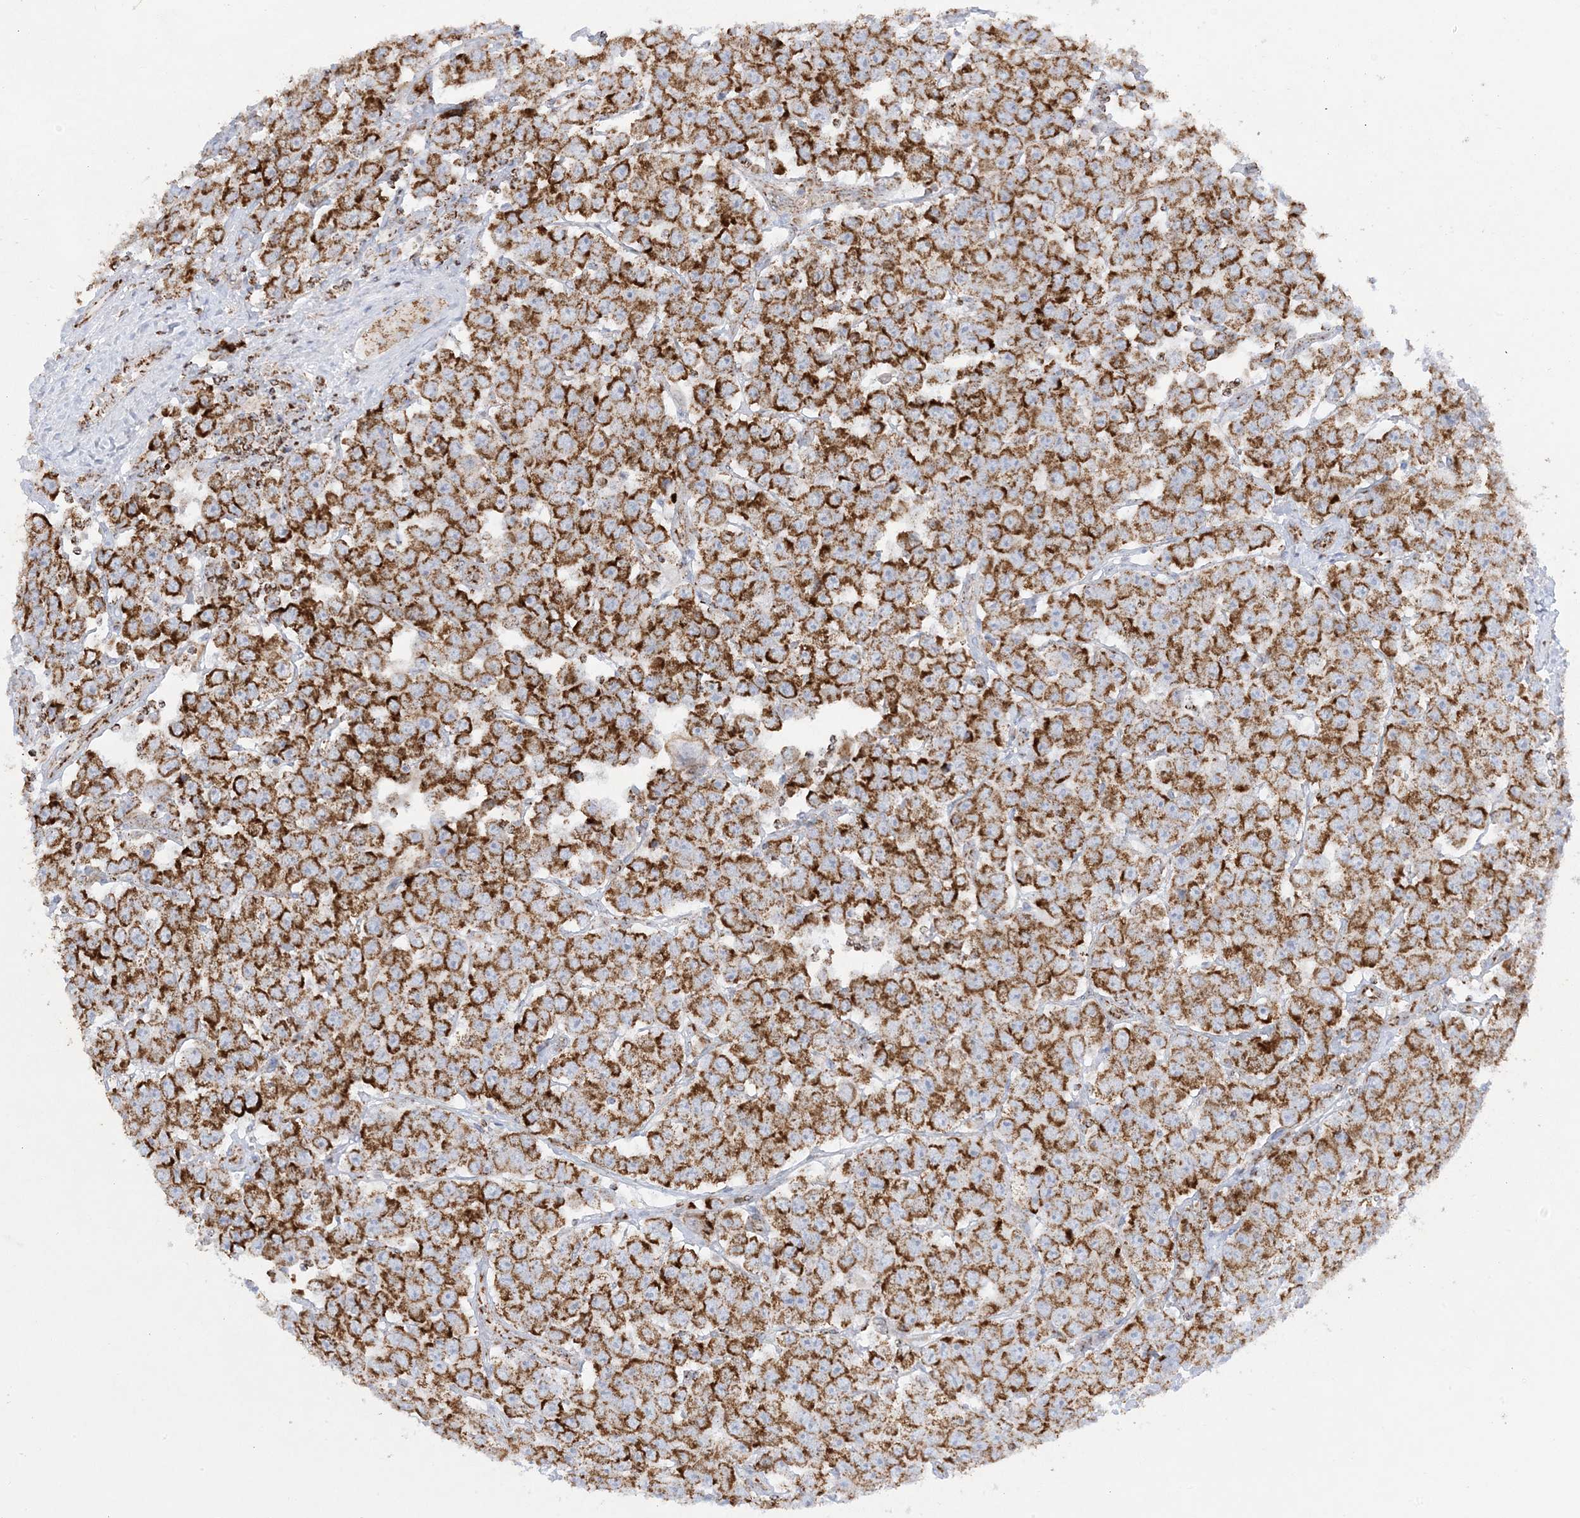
{"staining": {"intensity": "strong", "quantity": ">75%", "location": "cytoplasmic/membranous"}, "tissue": "testis cancer", "cell_type": "Tumor cells", "image_type": "cancer", "snomed": [{"axis": "morphology", "description": "Seminoma, NOS"}, {"axis": "topography", "description": "Testis"}], "caption": "Protein expression by IHC shows strong cytoplasmic/membranous positivity in approximately >75% of tumor cells in testis cancer.", "gene": "MRPS36", "patient": {"sex": "male", "age": 28}}